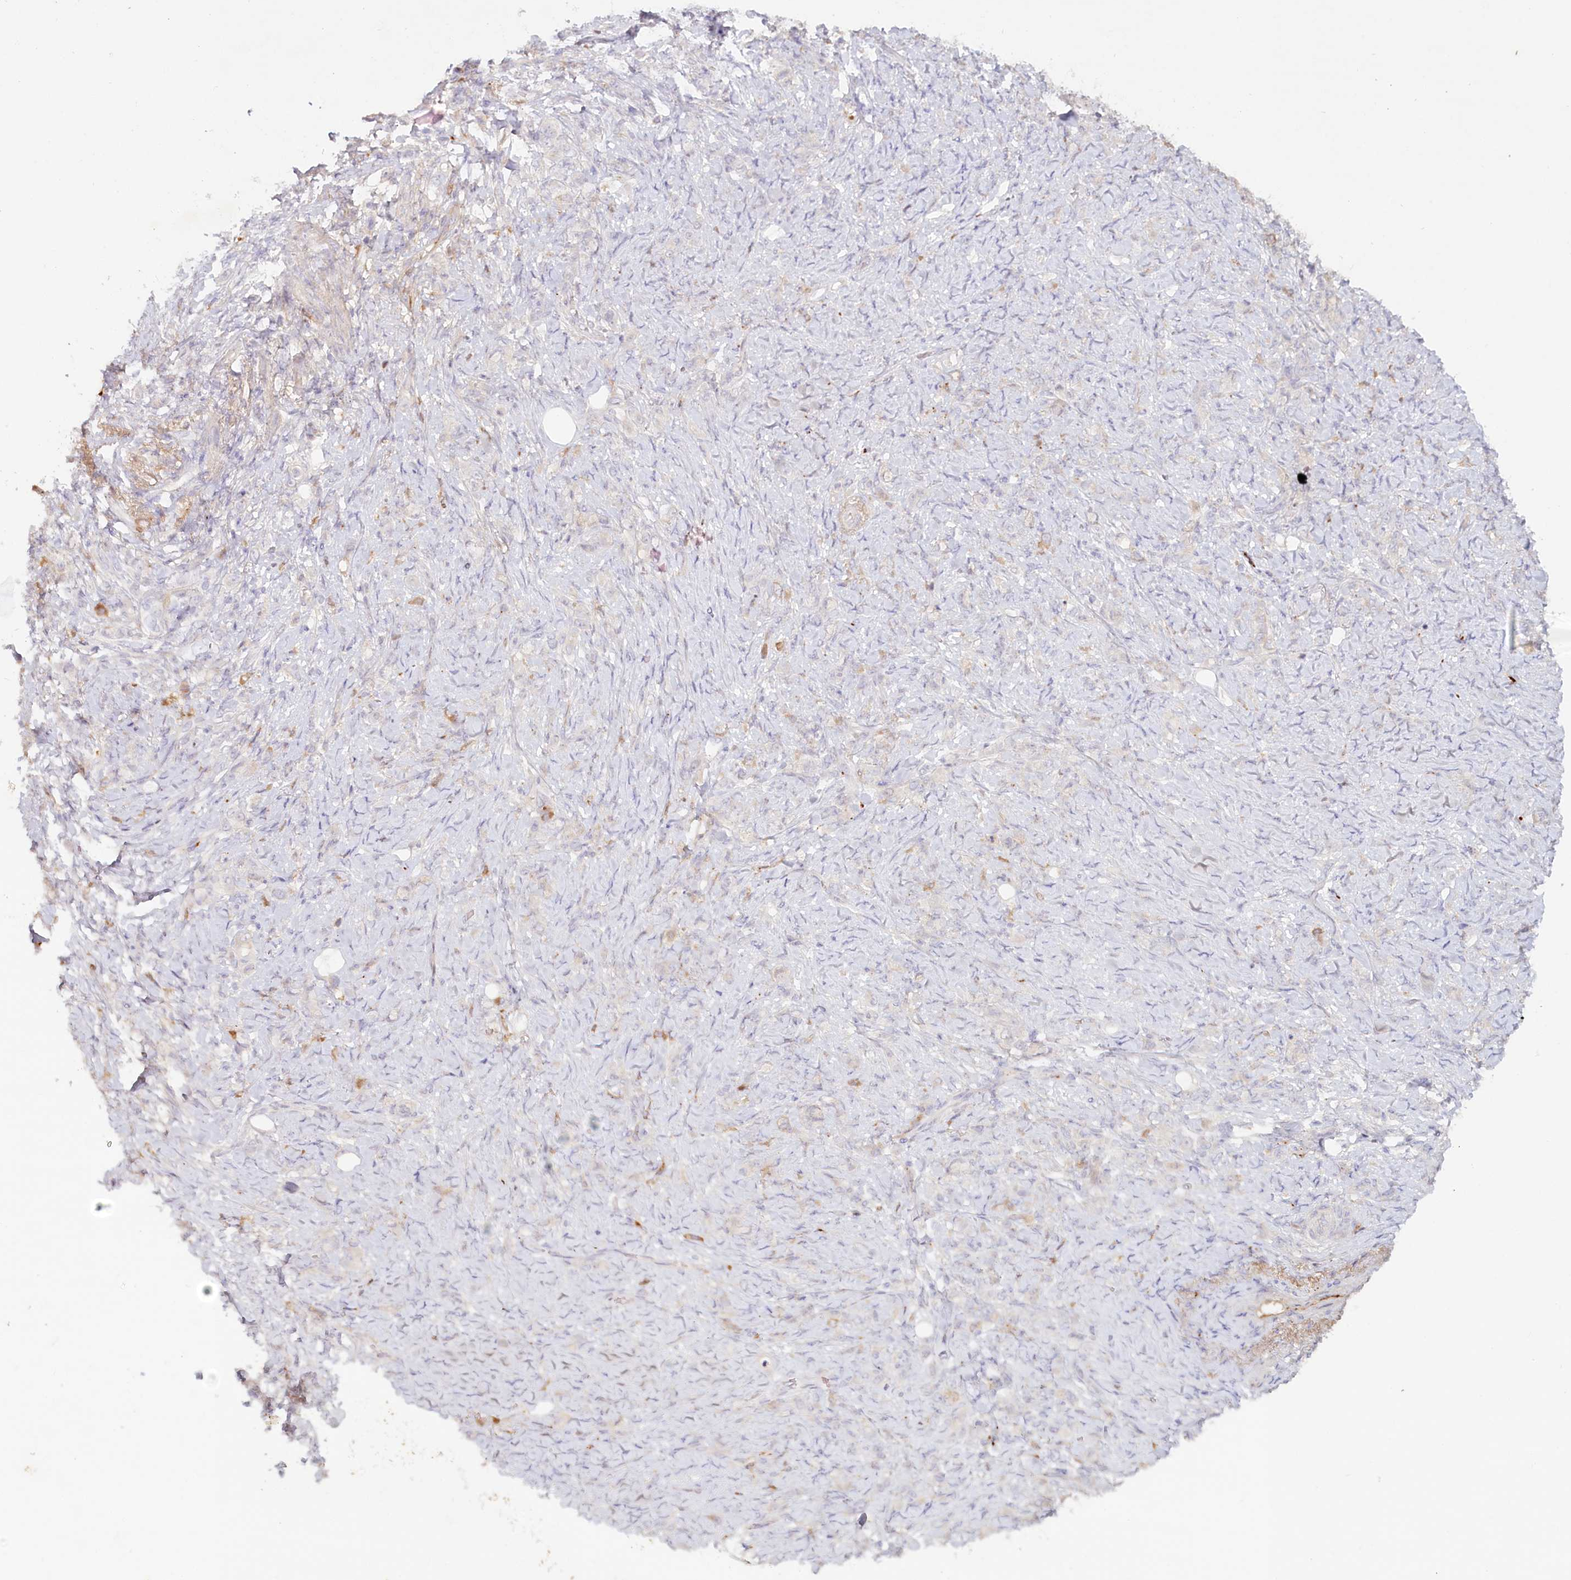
{"staining": {"intensity": "negative", "quantity": "none", "location": "none"}, "tissue": "stomach cancer", "cell_type": "Tumor cells", "image_type": "cancer", "snomed": [{"axis": "morphology", "description": "Adenocarcinoma, NOS"}, {"axis": "topography", "description": "Stomach"}], "caption": "Immunohistochemistry of human stomach cancer exhibits no positivity in tumor cells.", "gene": "PSAPL1", "patient": {"sex": "female", "age": 79}}